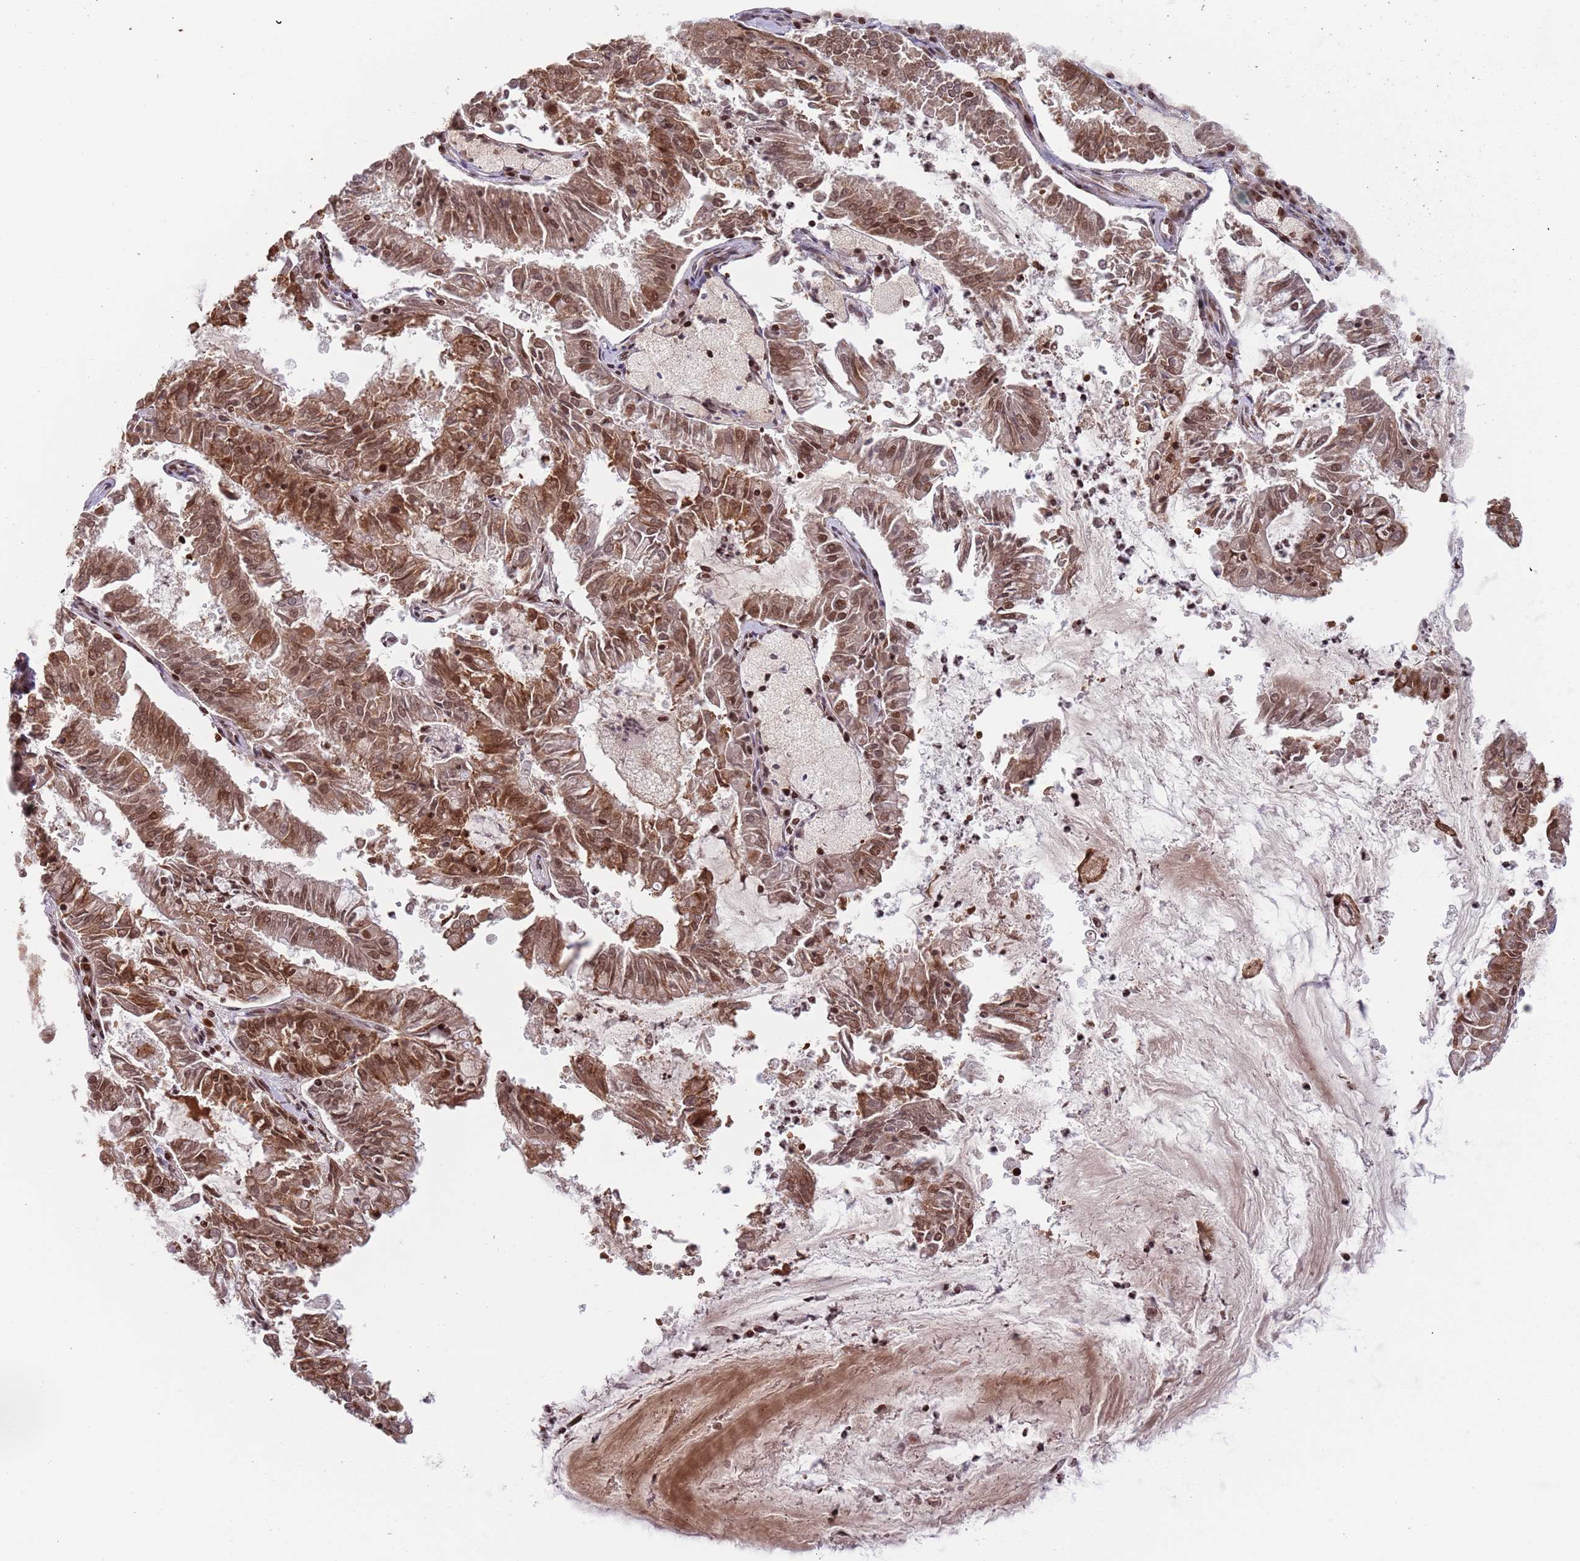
{"staining": {"intensity": "moderate", "quantity": "25%-75%", "location": "cytoplasmic/membranous,nuclear"}, "tissue": "endometrial cancer", "cell_type": "Tumor cells", "image_type": "cancer", "snomed": [{"axis": "morphology", "description": "Adenocarcinoma, NOS"}, {"axis": "topography", "description": "Endometrium"}], "caption": "Brown immunohistochemical staining in human endometrial adenocarcinoma demonstrates moderate cytoplasmic/membranous and nuclear positivity in approximately 25%-75% of tumor cells.", "gene": "HDAC8", "patient": {"sex": "female", "age": 57}}